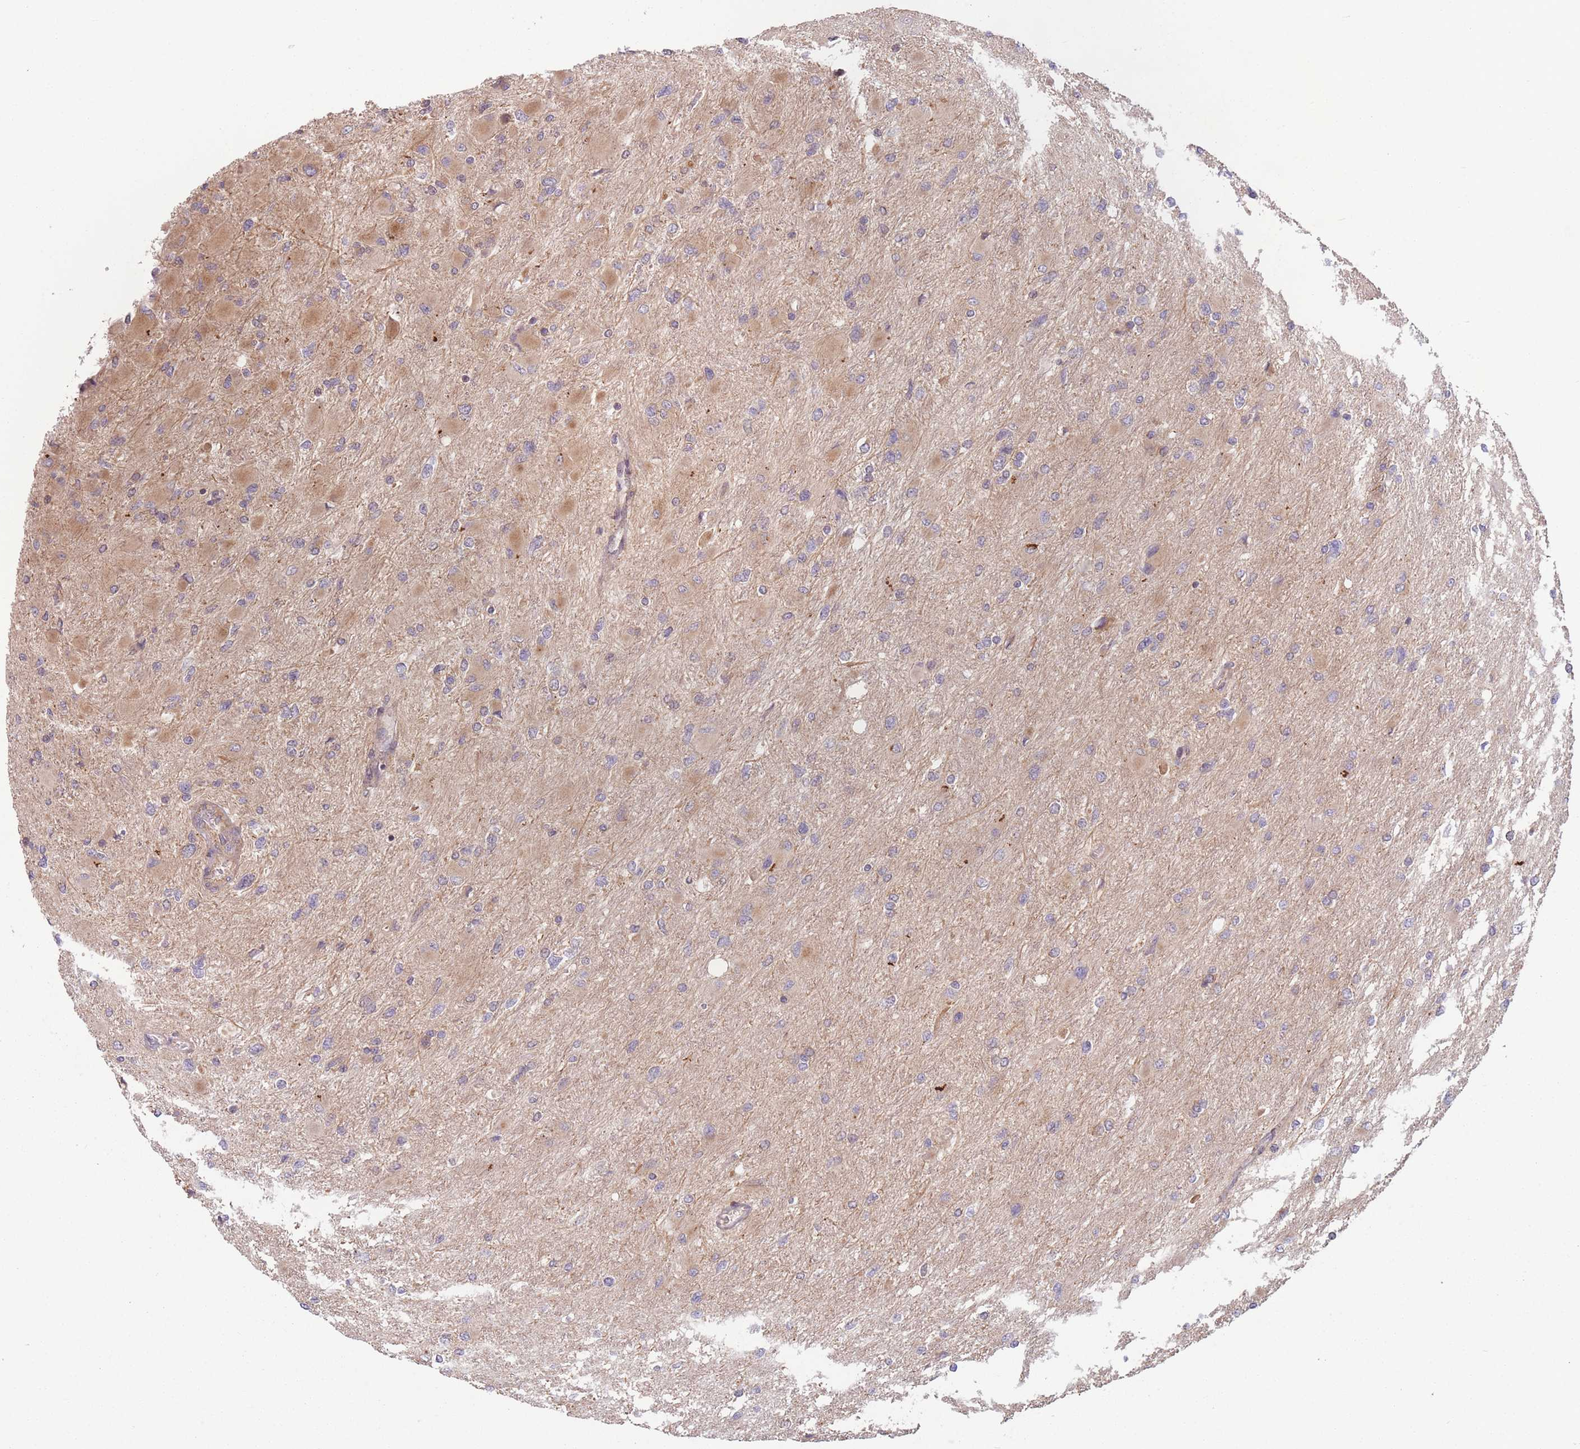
{"staining": {"intensity": "moderate", "quantity": "<25%", "location": "cytoplasmic/membranous"}, "tissue": "glioma", "cell_type": "Tumor cells", "image_type": "cancer", "snomed": [{"axis": "morphology", "description": "Glioma, malignant, High grade"}, {"axis": "topography", "description": "Cerebral cortex"}], "caption": "DAB immunohistochemical staining of human high-grade glioma (malignant) reveals moderate cytoplasmic/membranous protein positivity in about <25% of tumor cells.", "gene": "WASHC2A", "patient": {"sex": "female", "age": 36}}